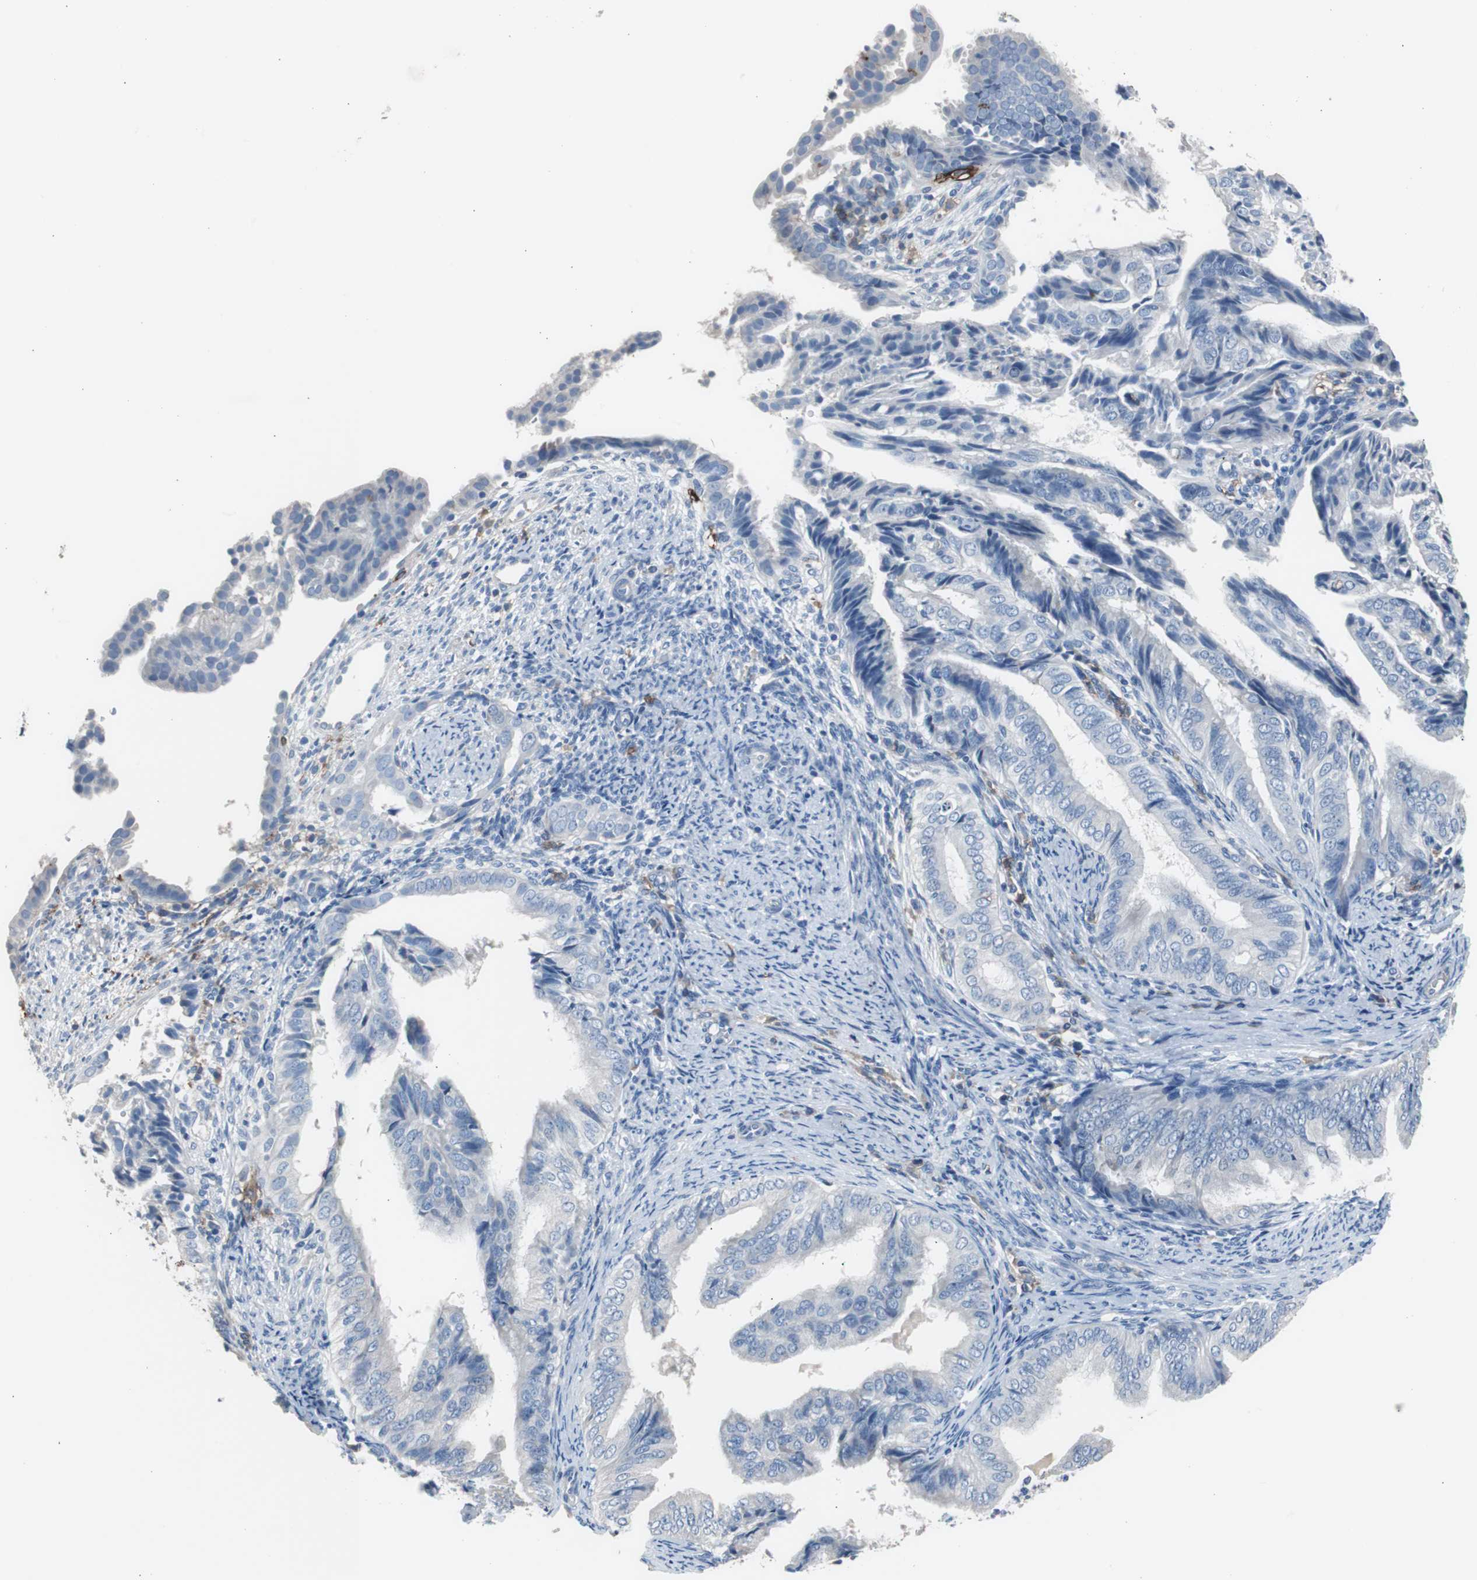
{"staining": {"intensity": "negative", "quantity": "none", "location": "none"}, "tissue": "endometrial cancer", "cell_type": "Tumor cells", "image_type": "cancer", "snomed": [{"axis": "morphology", "description": "Adenocarcinoma, NOS"}, {"axis": "topography", "description": "Endometrium"}], "caption": "An image of human endometrial cancer (adenocarcinoma) is negative for staining in tumor cells.", "gene": "FCGR2B", "patient": {"sex": "female", "age": 58}}